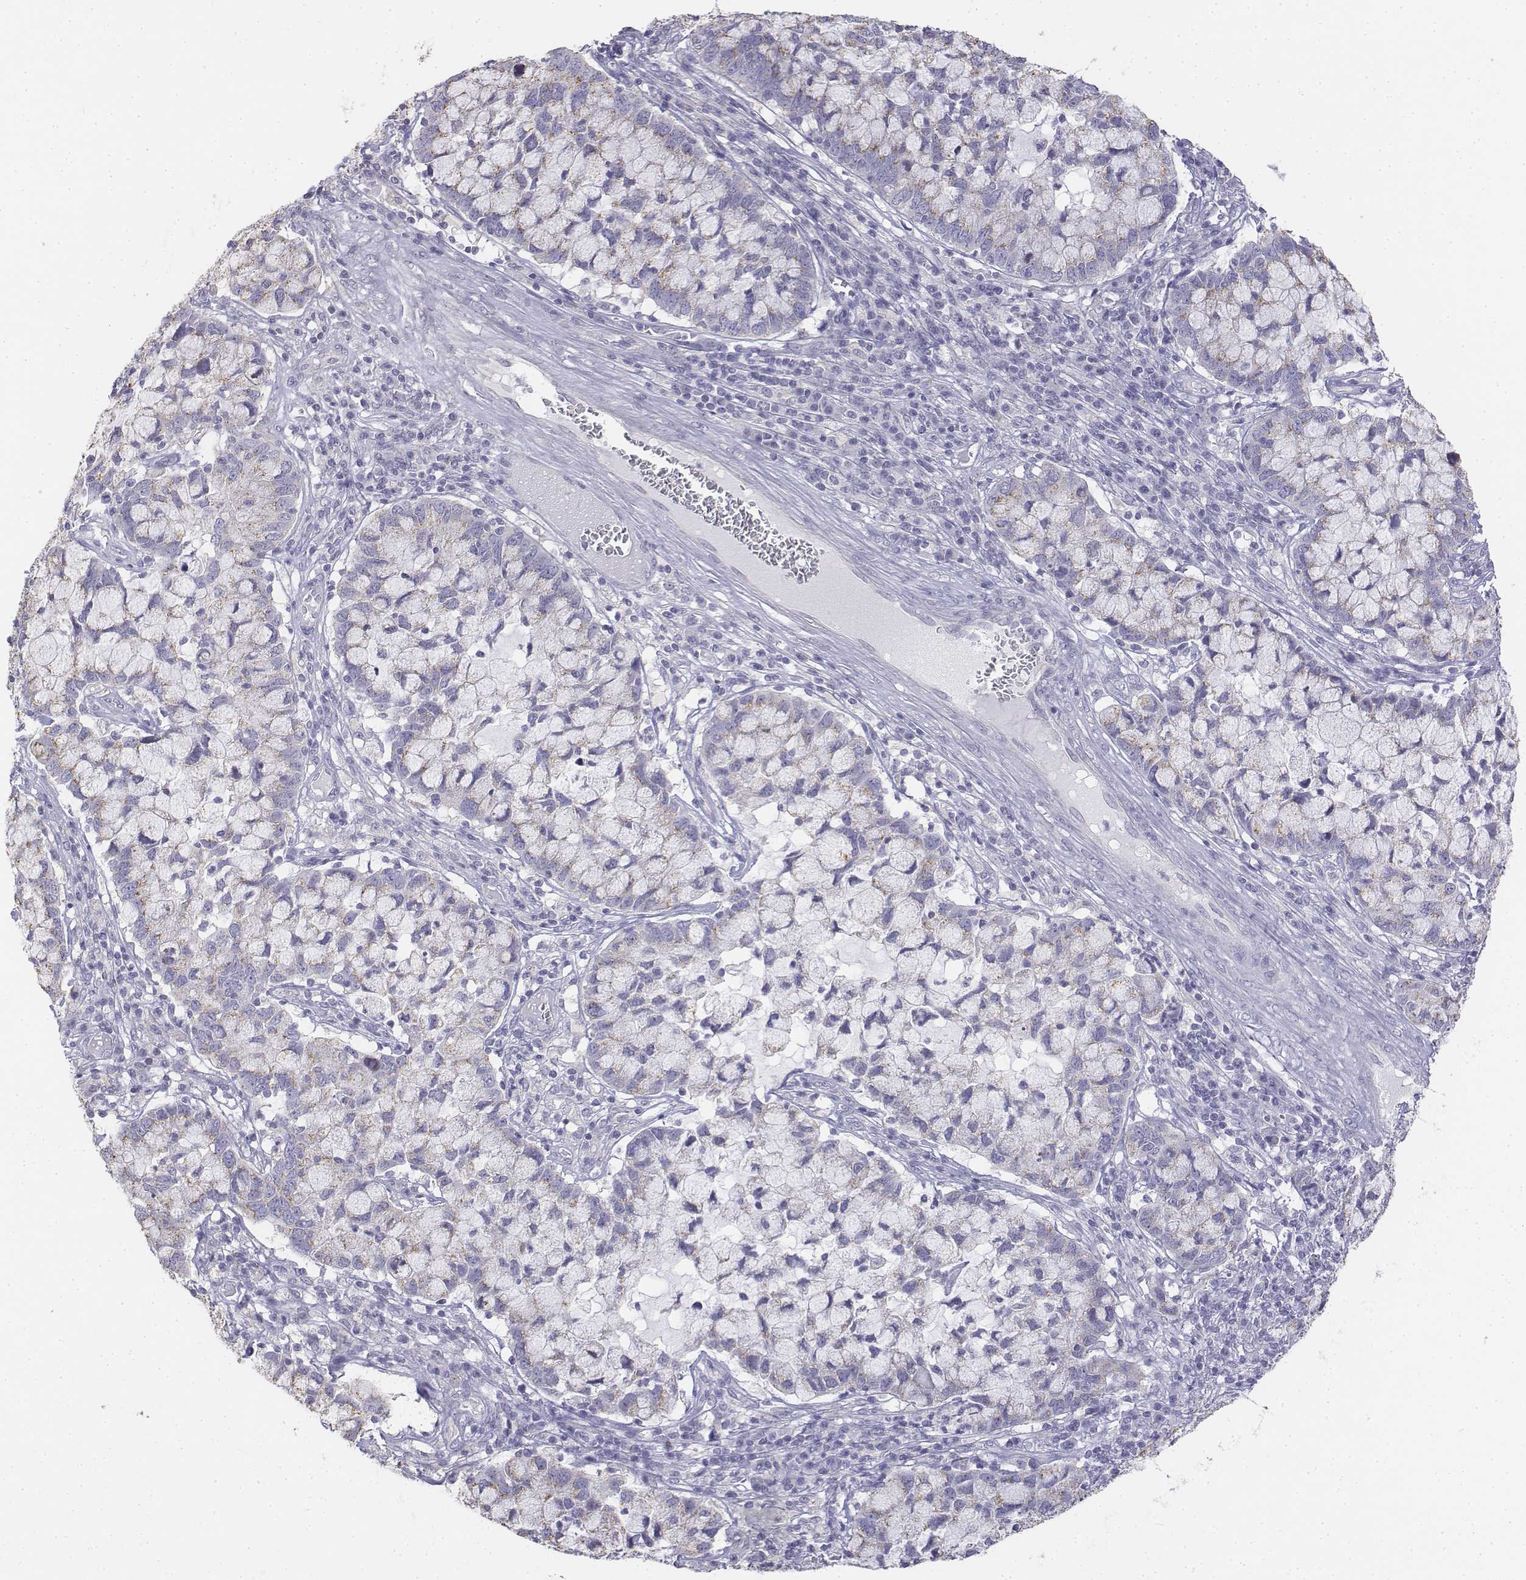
{"staining": {"intensity": "negative", "quantity": "none", "location": "none"}, "tissue": "cervical cancer", "cell_type": "Tumor cells", "image_type": "cancer", "snomed": [{"axis": "morphology", "description": "Adenocarcinoma, NOS"}, {"axis": "topography", "description": "Cervix"}], "caption": "Image shows no protein expression in tumor cells of cervical cancer (adenocarcinoma) tissue.", "gene": "LGSN", "patient": {"sex": "female", "age": 40}}